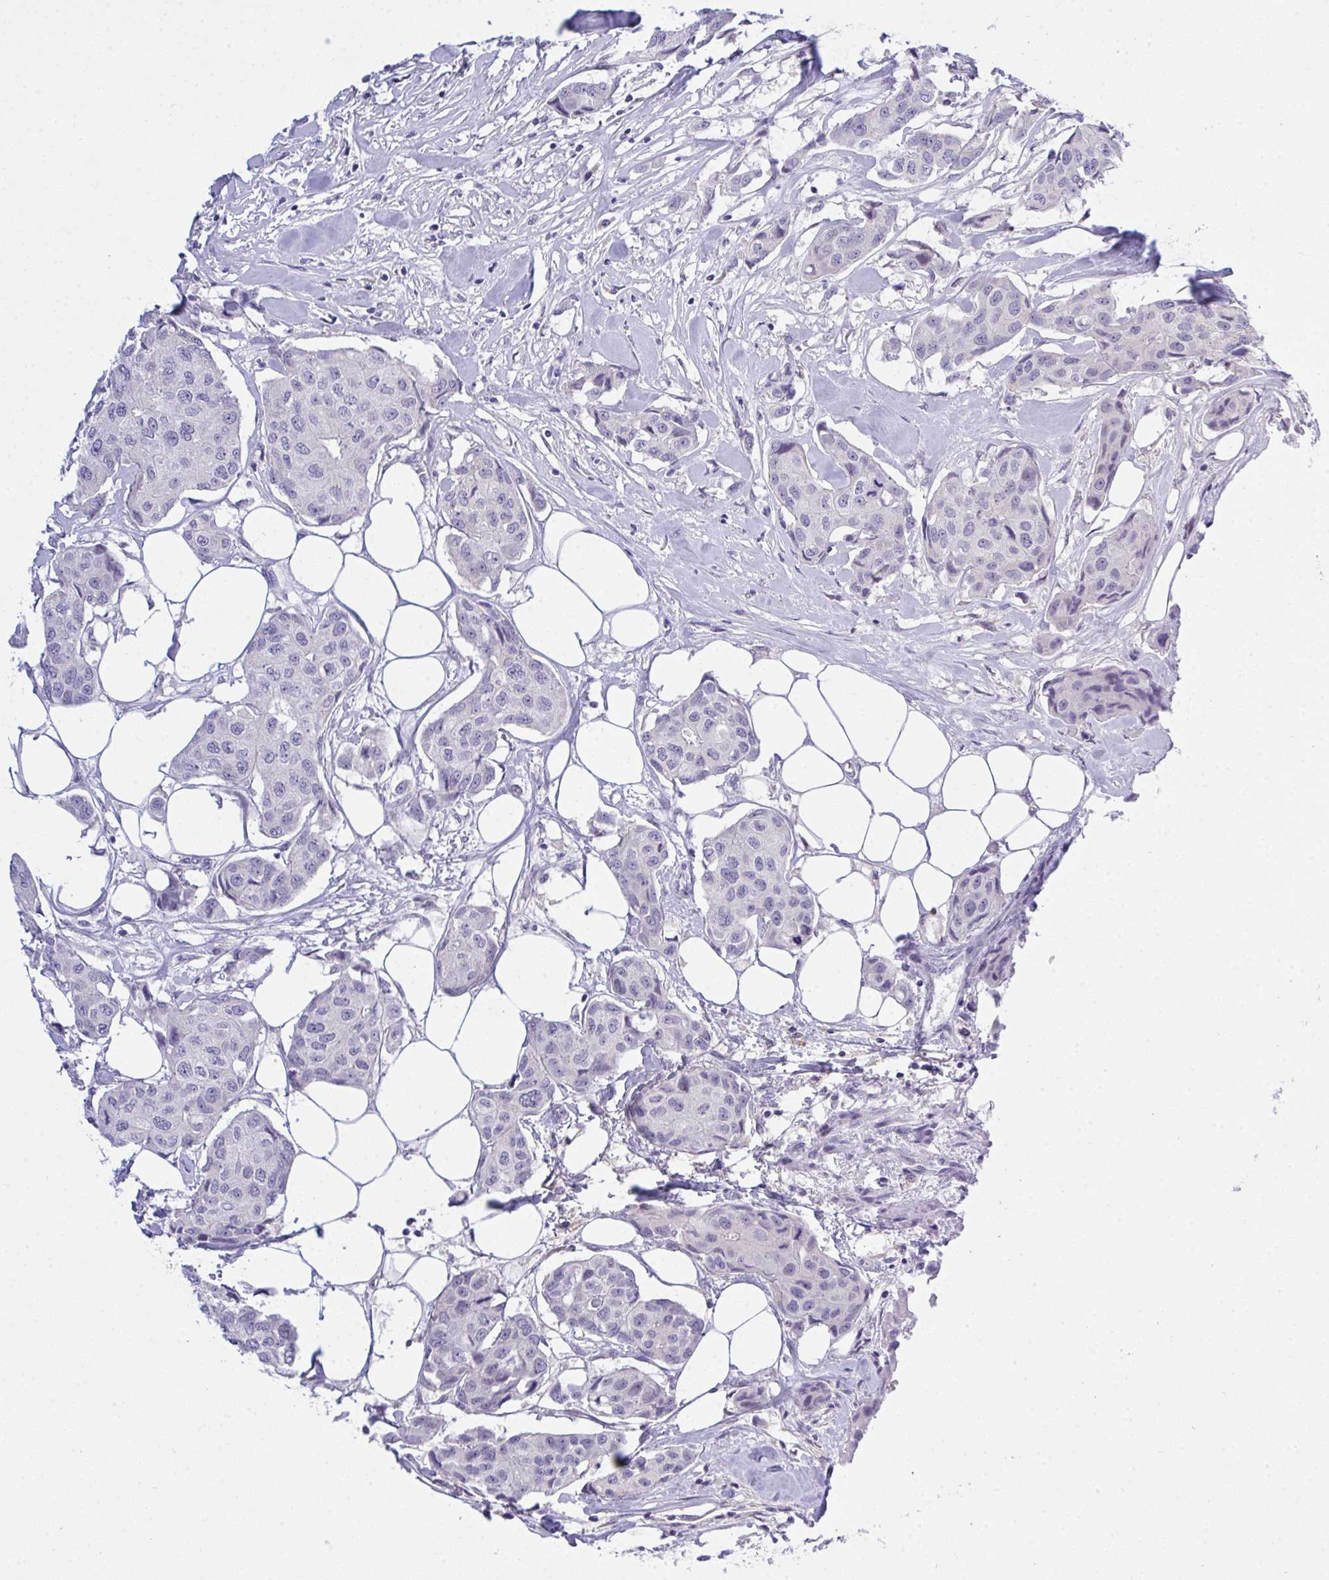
{"staining": {"intensity": "negative", "quantity": "none", "location": "none"}, "tissue": "breast cancer", "cell_type": "Tumor cells", "image_type": "cancer", "snomed": [{"axis": "morphology", "description": "Duct carcinoma"}, {"axis": "topography", "description": "Breast"}, {"axis": "topography", "description": "Lymph node"}], "caption": "High magnification brightfield microscopy of invasive ductal carcinoma (breast) stained with DAB (brown) and counterstained with hematoxylin (blue): tumor cells show no significant positivity.", "gene": "ZNF554", "patient": {"sex": "female", "age": 80}}